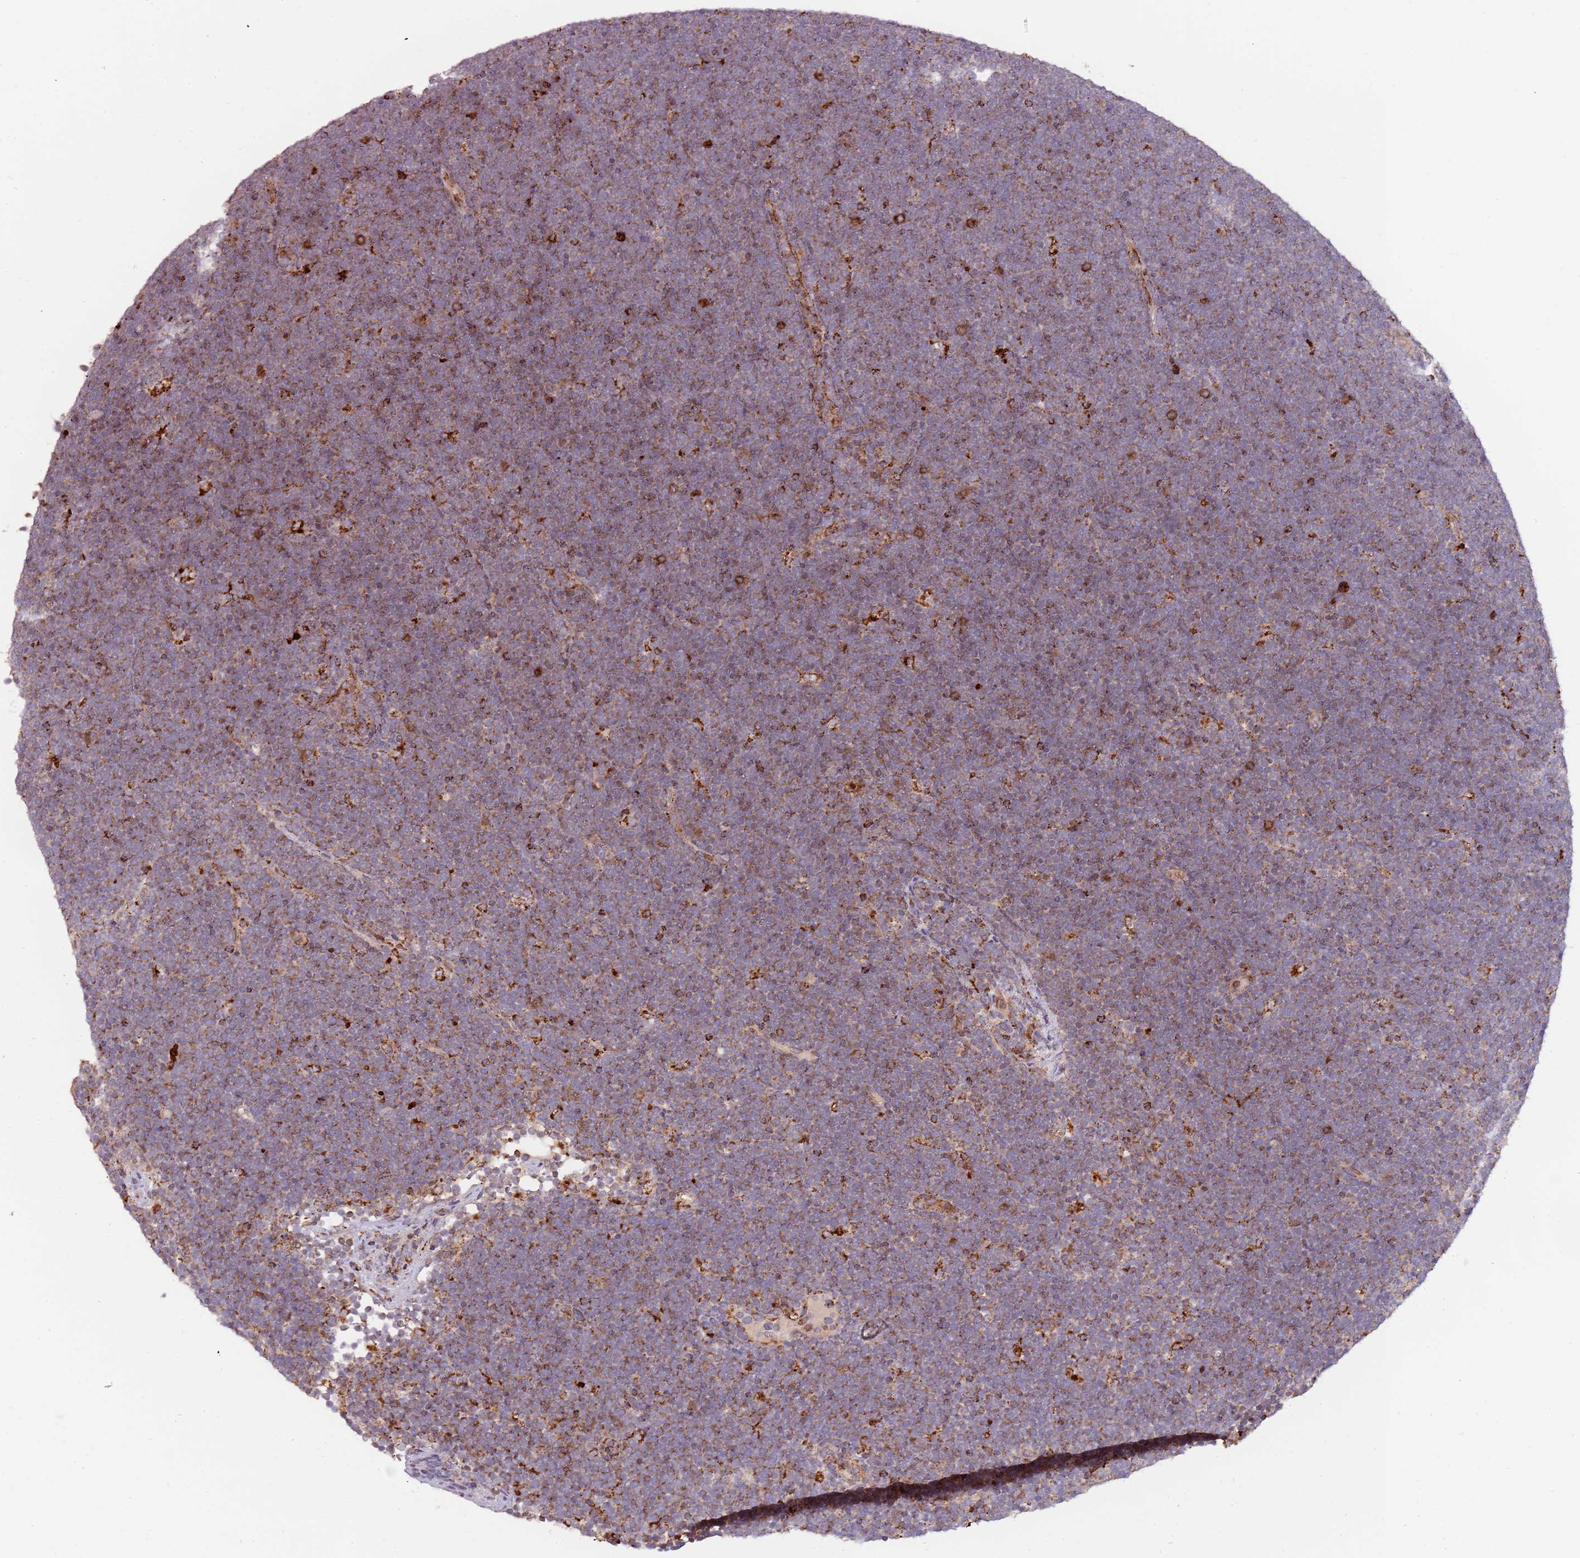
{"staining": {"intensity": "moderate", "quantity": "25%-75%", "location": "cytoplasmic/membranous"}, "tissue": "lymphoma", "cell_type": "Tumor cells", "image_type": "cancer", "snomed": [{"axis": "morphology", "description": "Malignant lymphoma, non-Hodgkin's type, High grade"}, {"axis": "topography", "description": "Lymph node"}], "caption": "High-power microscopy captured an IHC micrograph of high-grade malignant lymphoma, non-Hodgkin's type, revealing moderate cytoplasmic/membranous staining in about 25%-75% of tumor cells.", "gene": "ULK3", "patient": {"sex": "male", "age": 13}}